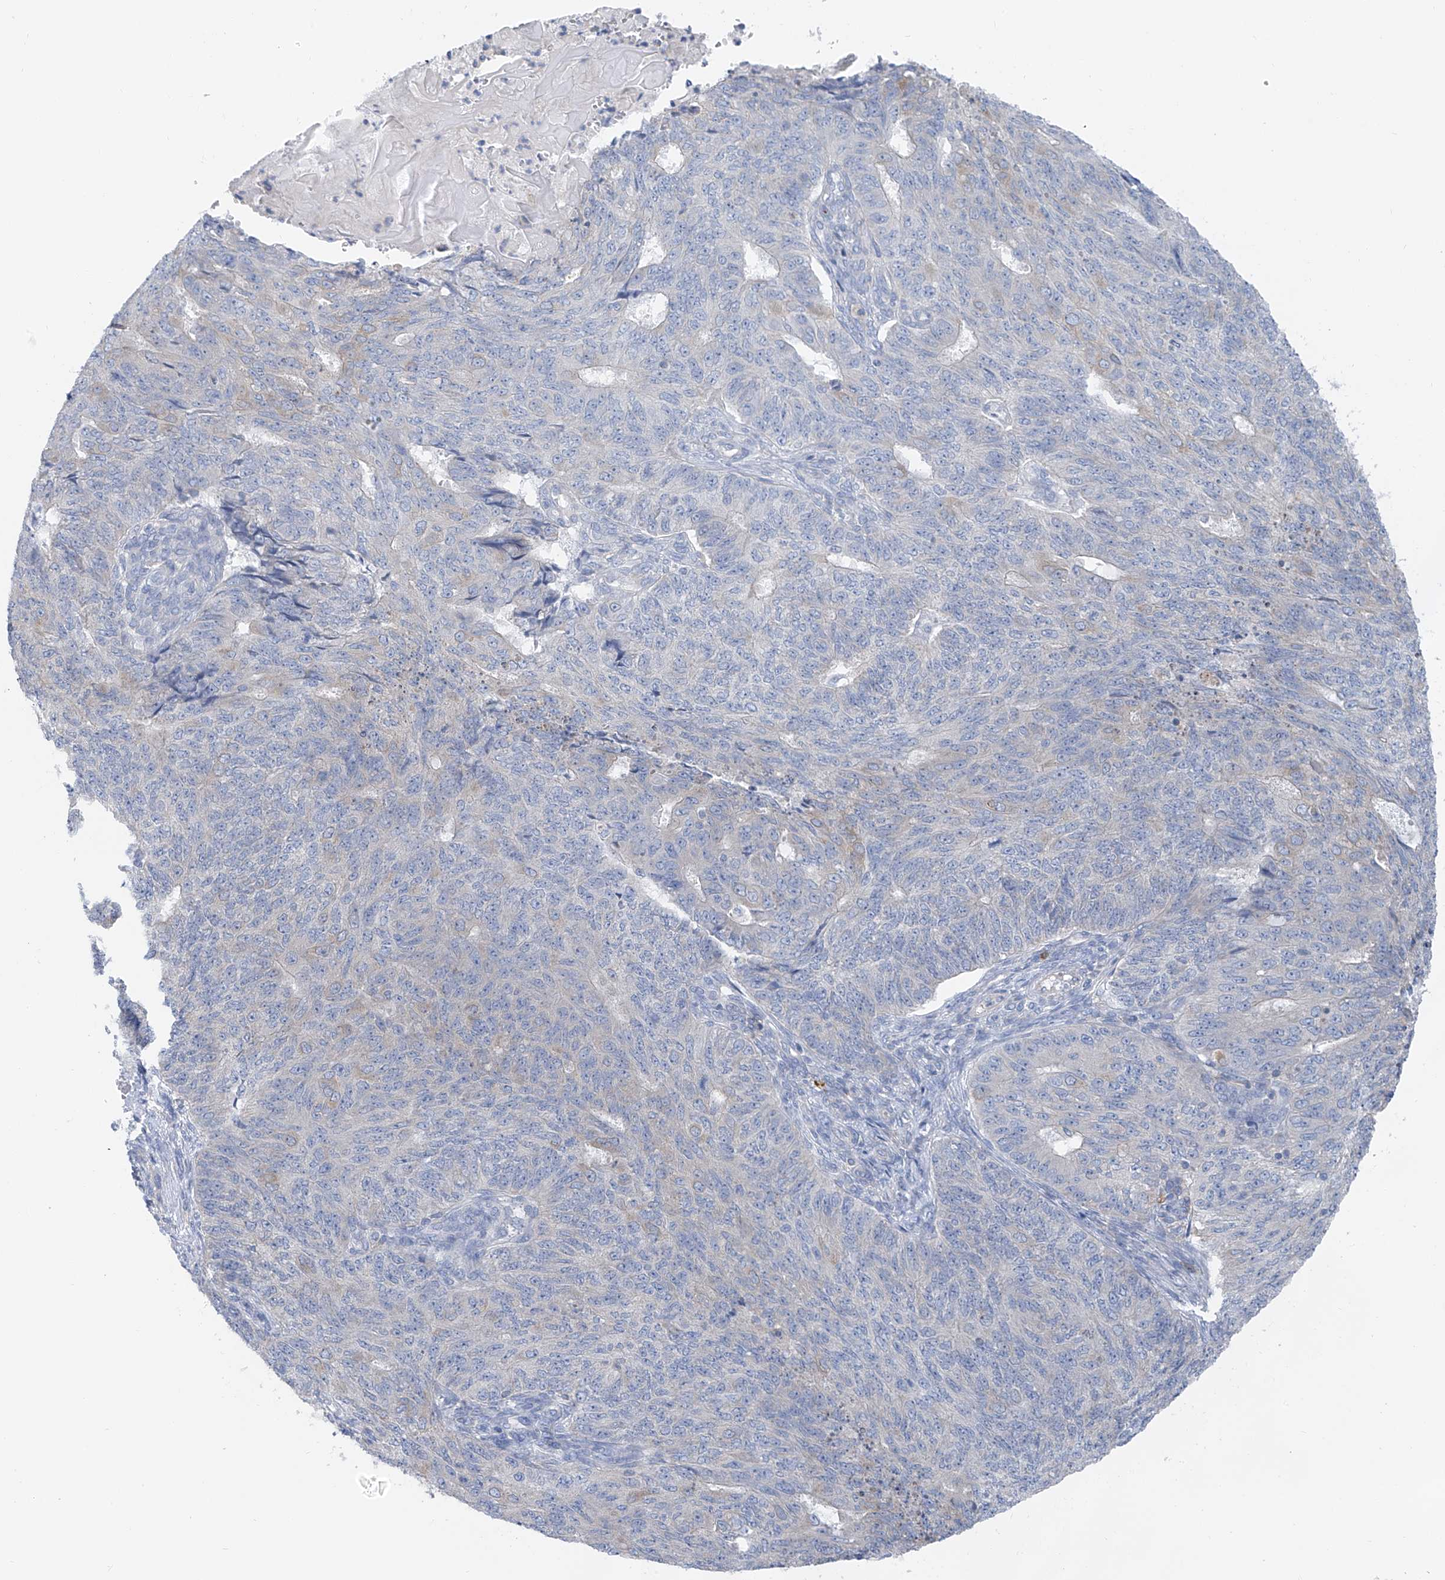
{"staining": {"intensity": "negative", "quantity": "none", "location": "none"}, "tissue": "endometrial cancer", "cell_type": "Tumor cells", "image_type": "cancer", "snomed": [{"axis": "morphology", "description": "Adenocarcinoma, NOS"}, {"axis": "topography", "description": "Endometrium"}], "caption": "Endometrial cancer was stained to show a protein in brown. There is no significant positivity in tumor cells.", "gene": "POMGNT2", "patient": {"sex": "female", "age": 32}}